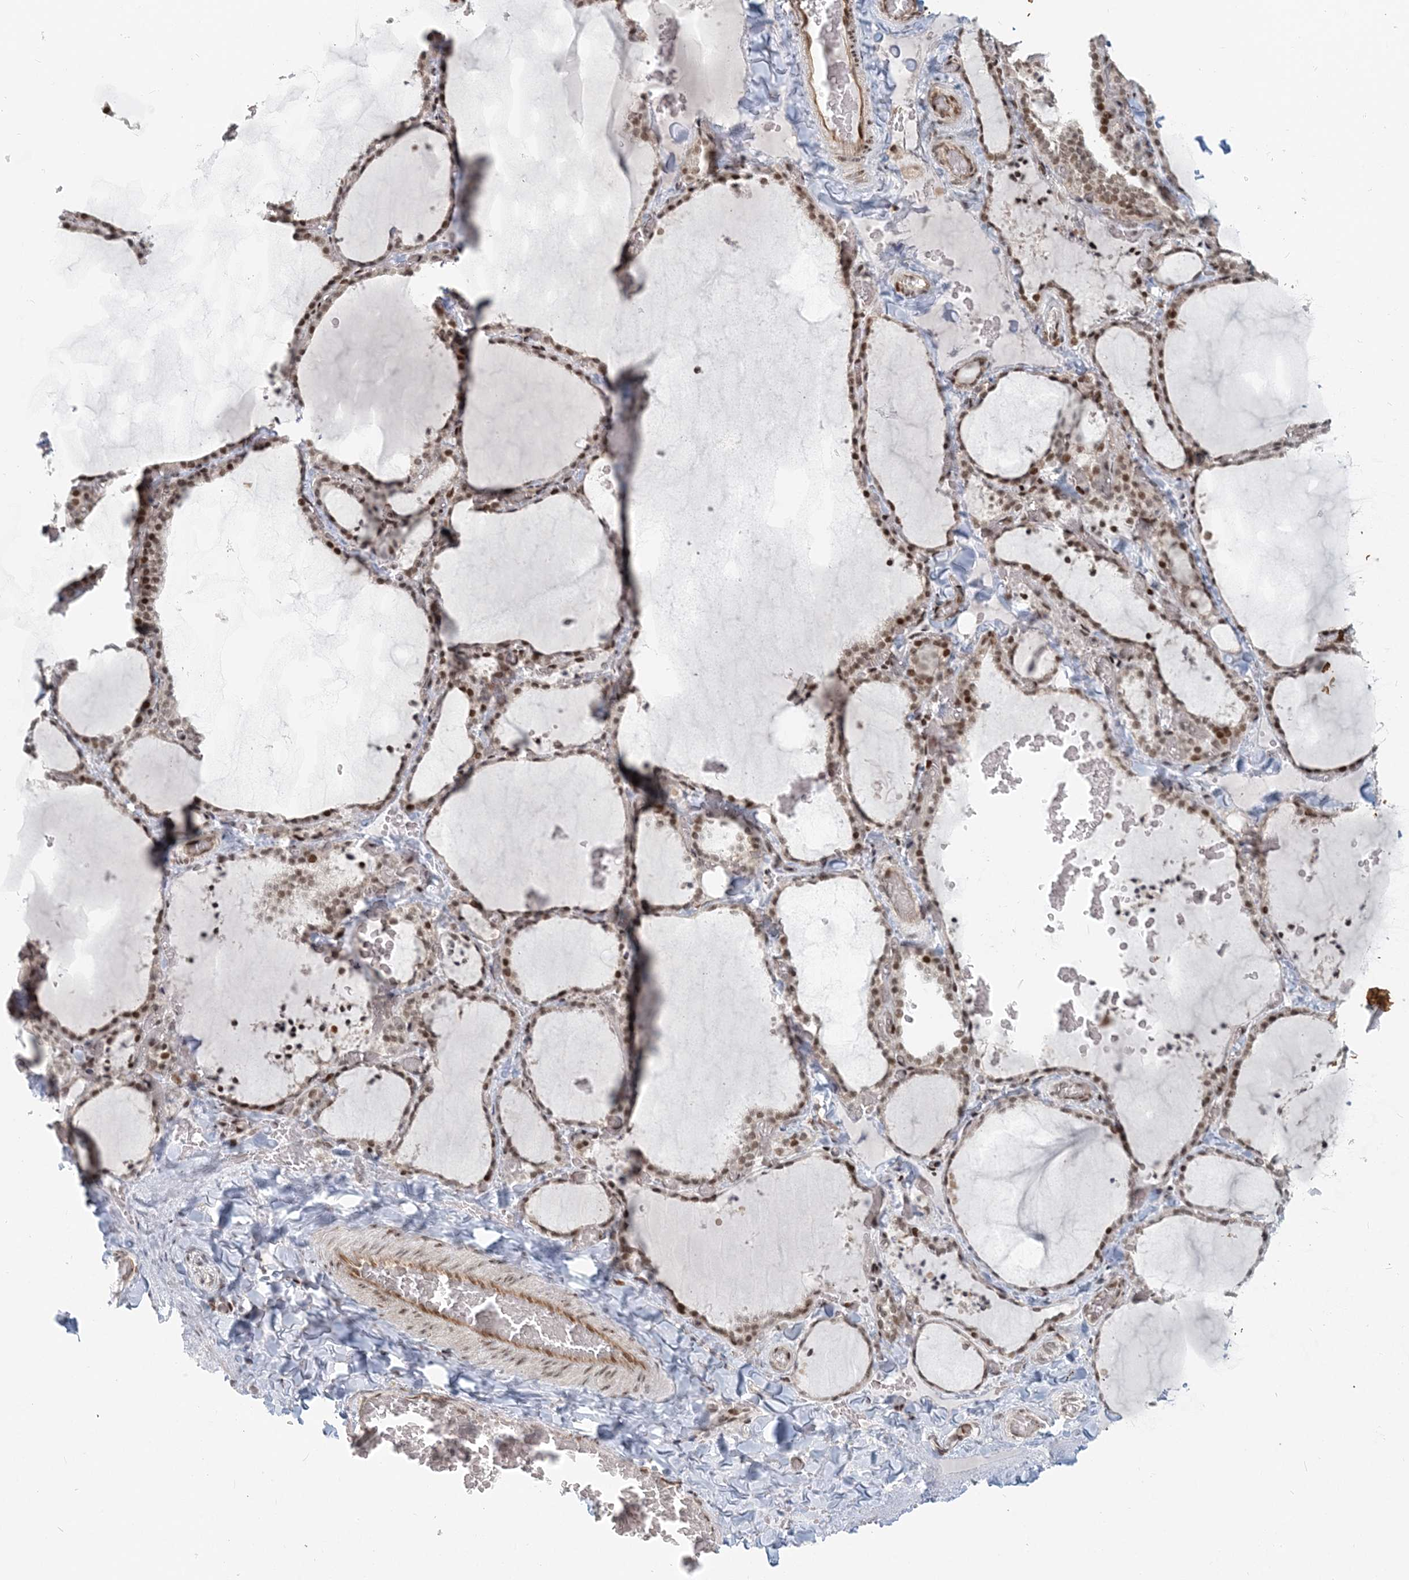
{"staining": {"intensity": "moderate", "quantity": ">75%", "location": "nuclear"}, "tissue": "thyroid gland", "cell_type": "Glandular cells", "image_type": "normal", "snomed": [{"axis": "morphology", "description": "Normal tissue, NOS"}, {"axis": "topography", "description": "Thyroid gland"}], "caption": "About >75% of glandular cells in benign human thyroid gland show moderate nuclear protein staining as visualized by brown immunohistochemical staining.", "gene": "BAZ1B", "patient": {"sex": "female", "age": 22}}